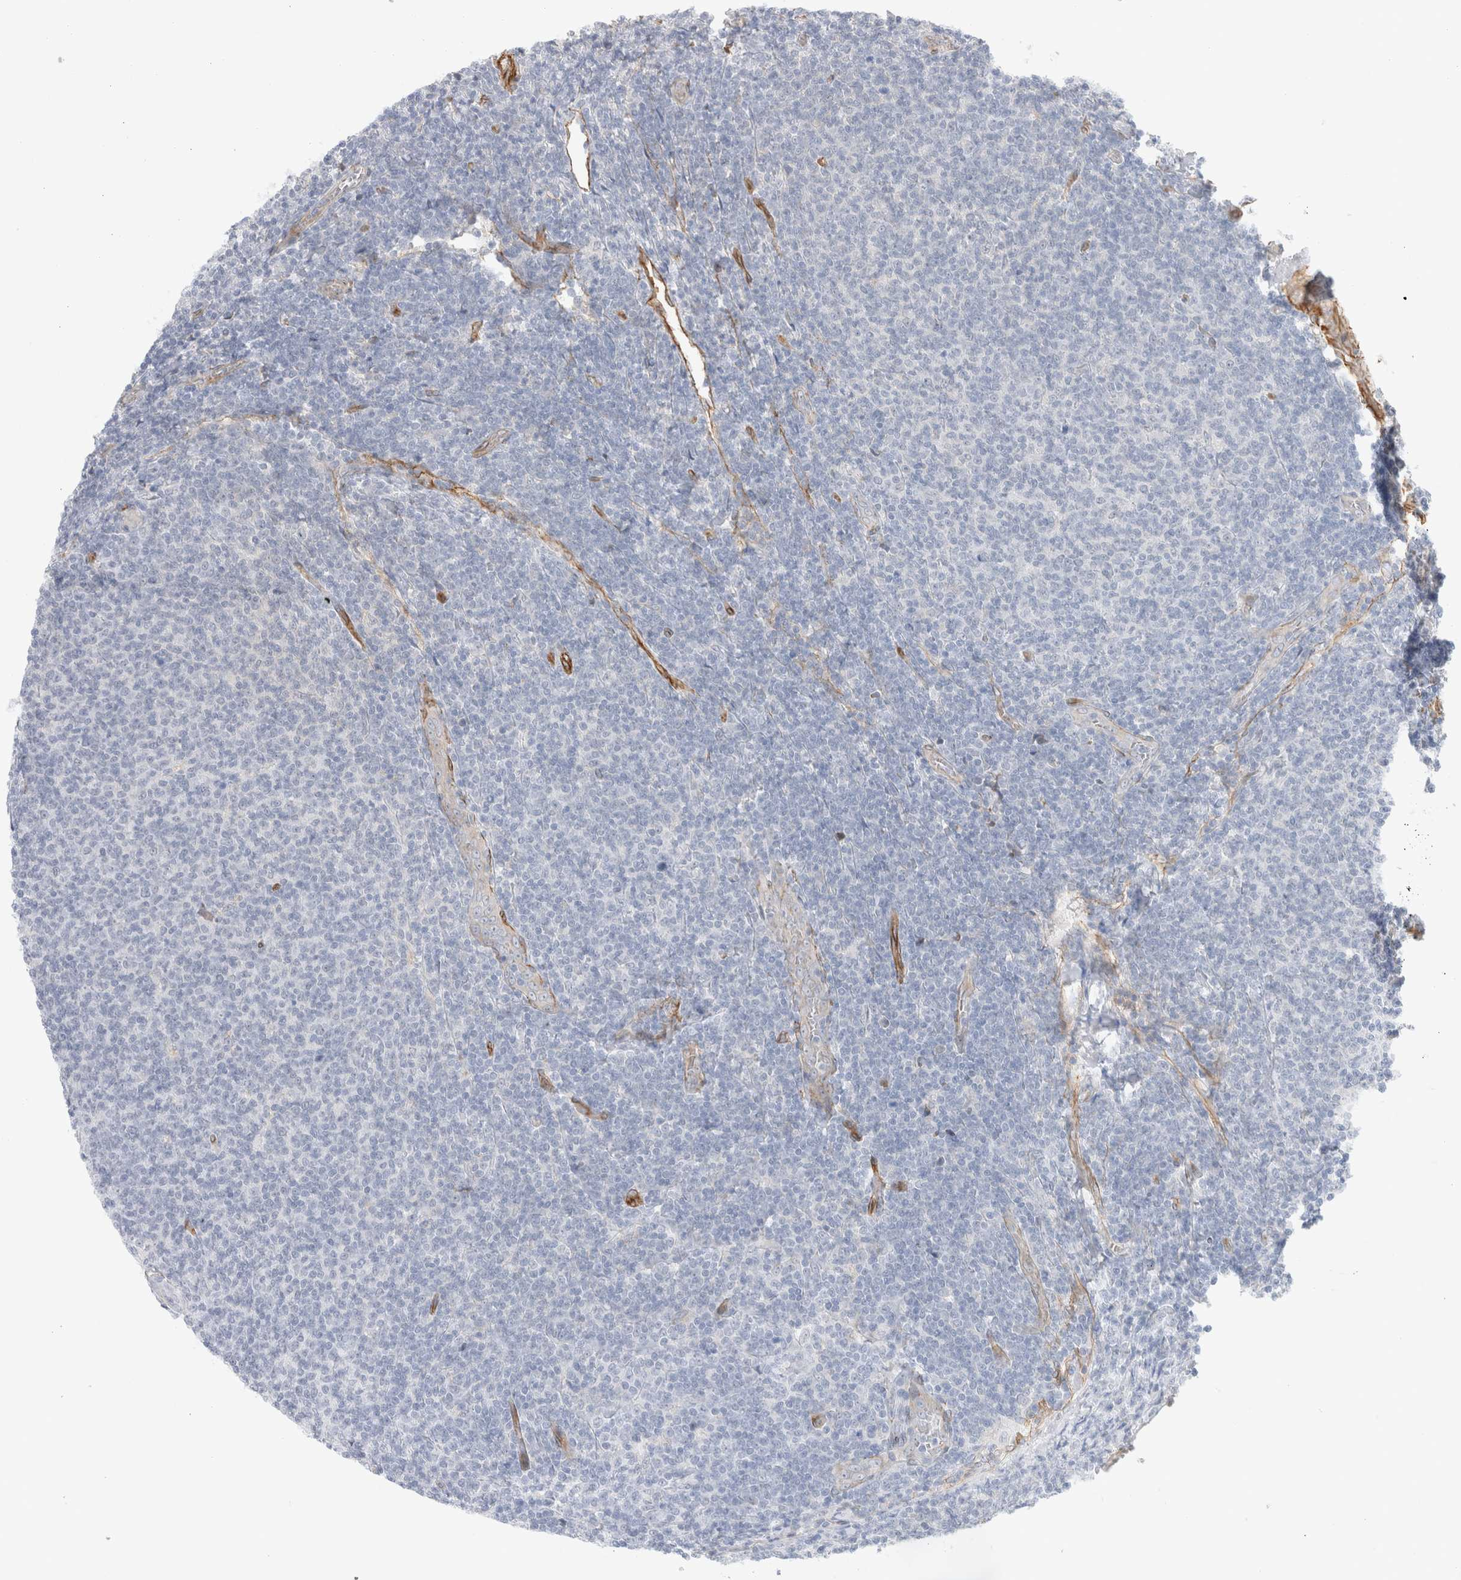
{"staining": {"intensity": "negative", "quantity": "none", "location": "none"}, "tissue": "lymphoma", "cell_type": "Tumor cells", "image_type": "cancer", "snomed": [{"axis": "morphology", "description": "Malignant lymphoma, non-Hodgkin's type, Low grade"}, {"axis": "topography", "description": "Lymph node"}], "caption": "A micrograph of human lymphoma is negative for staining in tumor cells. The staining was performed using DAB (3,3'-diaminobenzidine) to visualize the protein expression in brown, while the nuclei were stained in blue with hematoxylin (Magnification: 20x).", "gene": "CAAP1", "patient": {"sex": "male", "age": 66}}